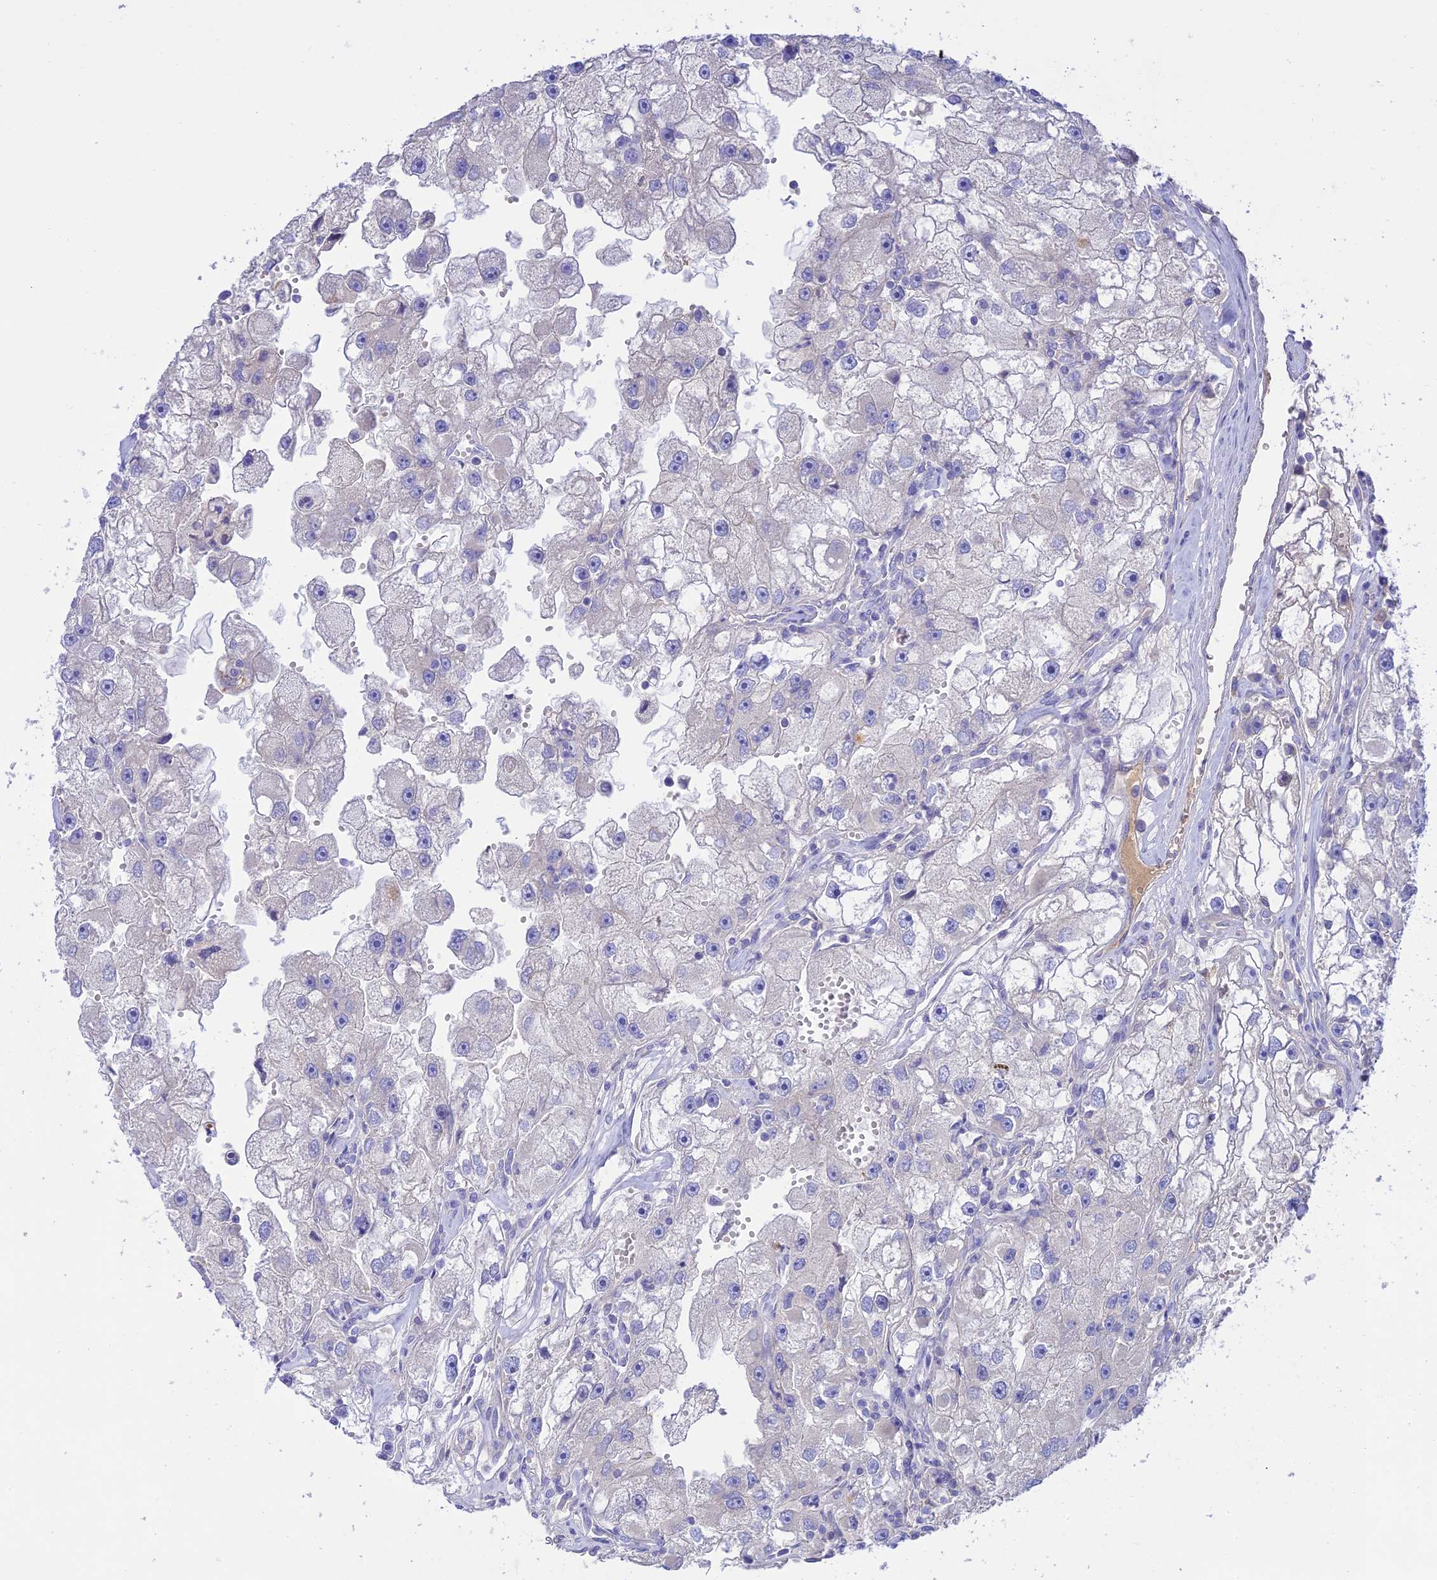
{"staining": {"intensity": "negative", "quantity": "none", "location": "none"}, "tissue": "renal cancer", "cell_type": "Tumor cells", "image_type": "cancer", "snomed": [{"axis": "morphology", "description": "Adenocarcinoma, NOS"}, {"axis": "topography", "description": "Kidney"}], "caption": "Immunohistochemistry image of neoplastic tissue: renal adenocarcinoma stained with DAB displays no significant protein expression in tumor cells.", "gene": "NLRP9", "patient": {"sex": "male", "age": 63}}